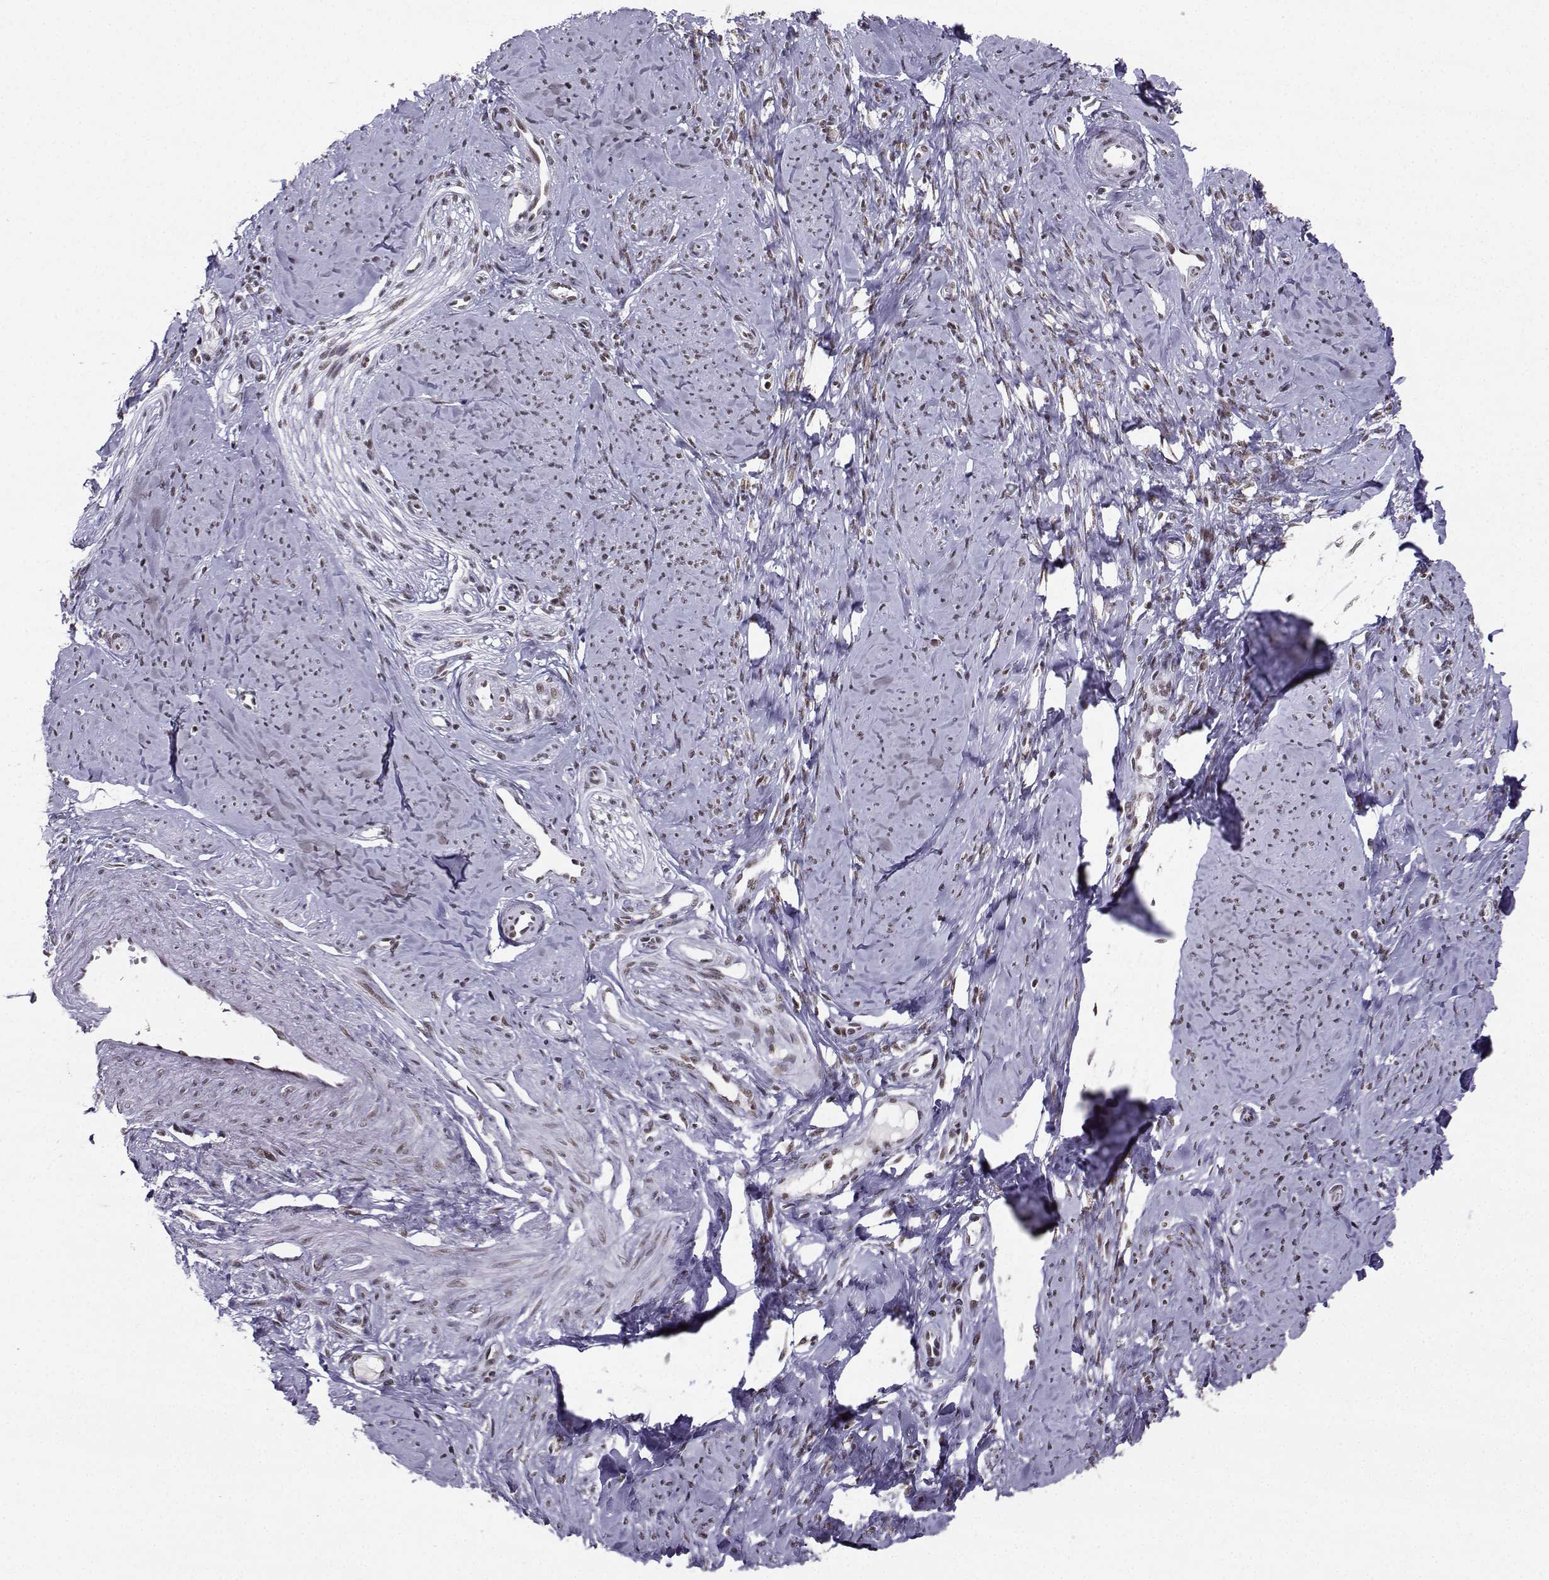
{"staining": {"intensity": "moderate", "quantity": "<25%", "location": "nuclear"}, "tissue": "smooth muscle", "cell_type": "Smooth muscle cells", "image_type": "normal", "snomed": [{"axis": "morphology", "description": "Normal tissue, NOS"}, {"axis": "topography", "description": "Smooth muscle"}], "caption": "Moderate nuclear protein staining is seen in approximately <25% of smooth muscle cells in smooth muscle. (IHC, brightfield microscopy, high magnification).", "gene": "SNRPB2", "patient": {"sex": "female", "age": 48}}